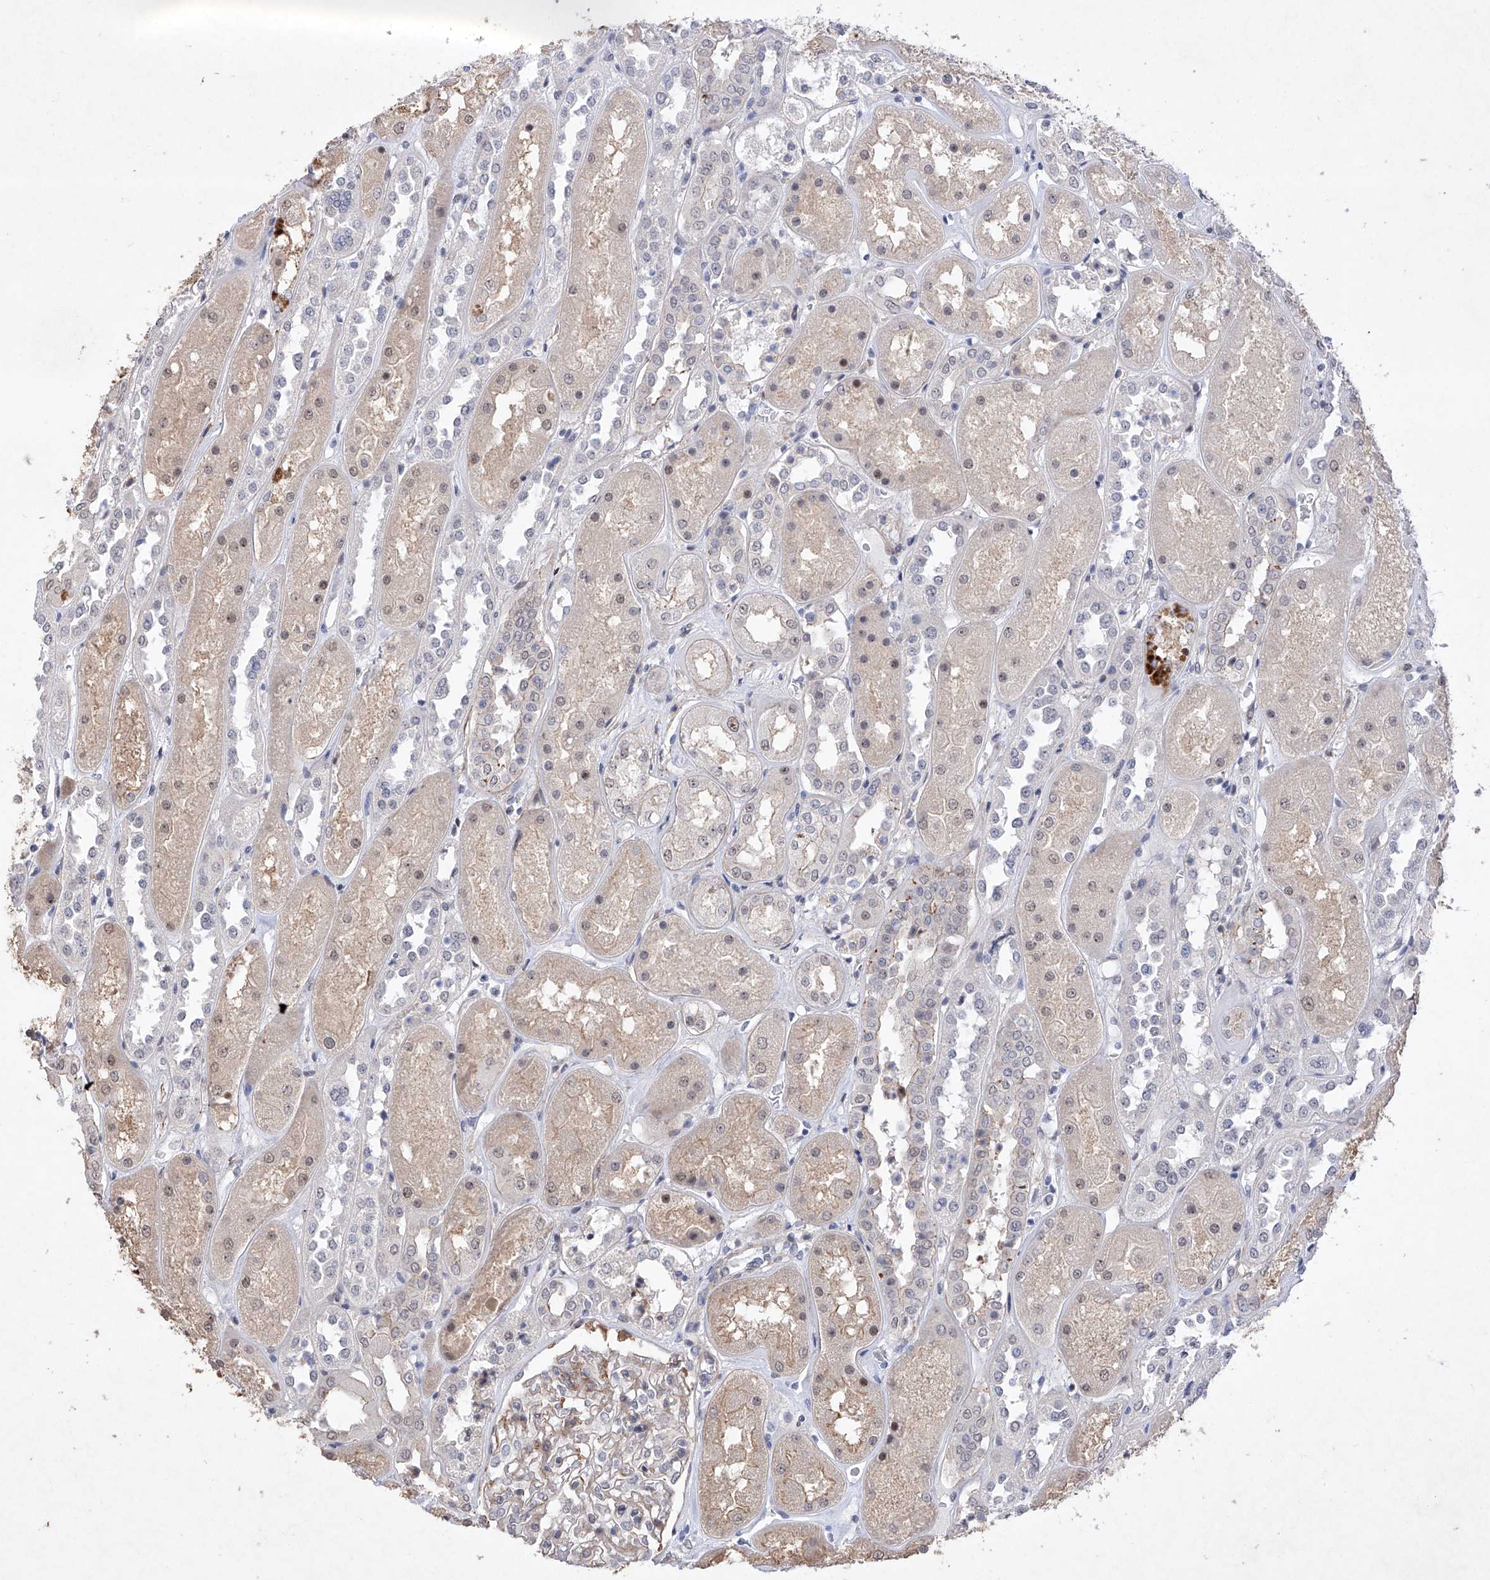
{"staining": {"intensity": "moderate", "quantity": "25%-75%", "location": "nuclear"}, "tissue": "kidney", "cell_type": "Cells in glomeruli", "image_type": "normal", "snomed": [{"axis": "morphology", "description": "Normal tissue, NOS"}, {"axis": "topography", "description": "Kidney"}], "caption": "A medium amount of moderate nuclear positivity is seen in about 25%-75% of cells in glomeruli in benign kidney. Nuclei are stained in blue.", "gene": "NFATC4", "patient": {"sex": "male", "age": 70}}